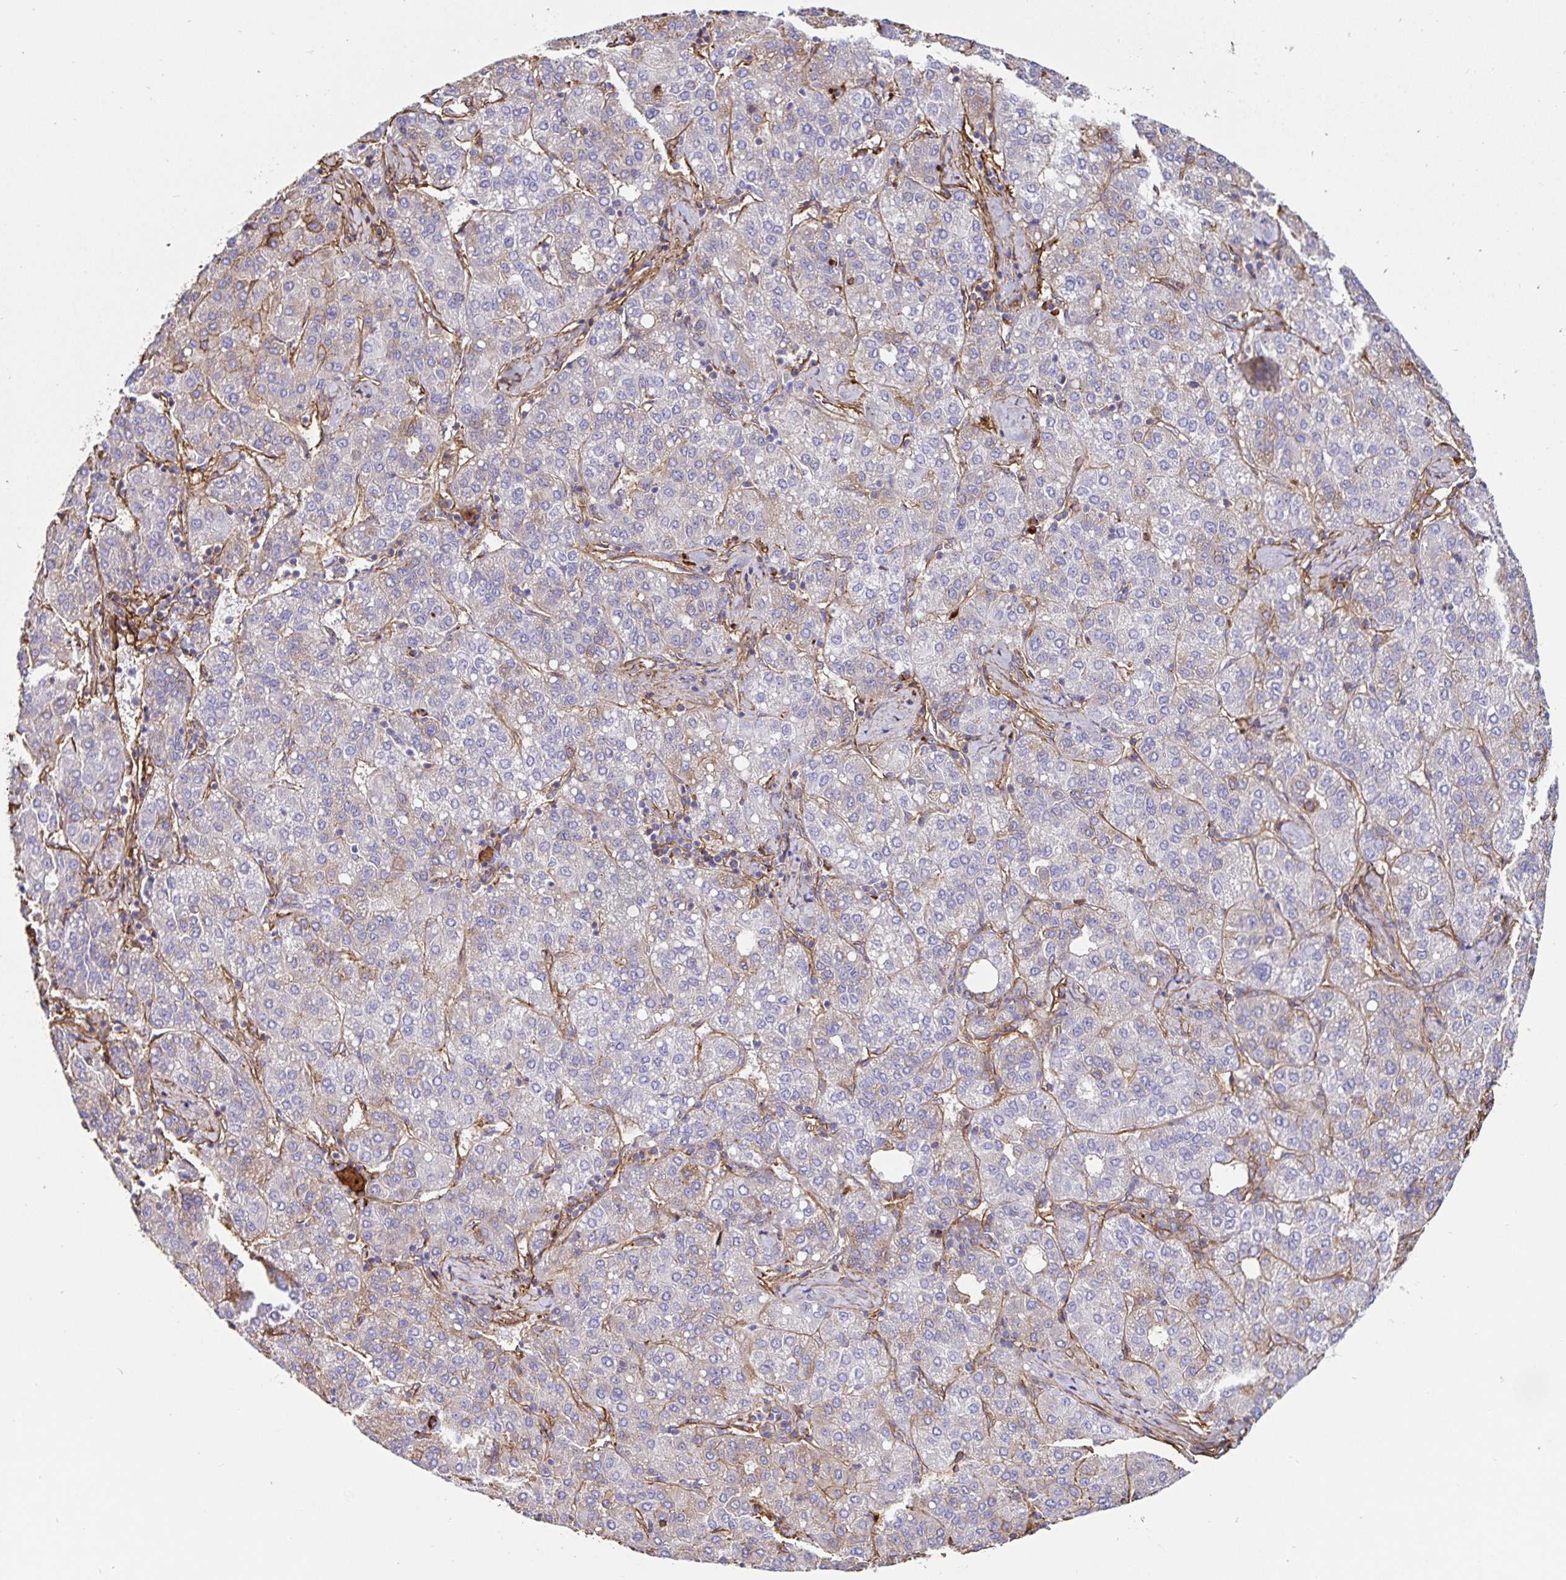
{"staining": {"intensity": "weak", "quantity": "<25%", "location": "cytoplasmic/membranous"}, "tissue": "liver cancer", "cell_type": "Tumor cells", "image_type": "cancer", "snomed": [{"axis": "morphology", "description": "Carcinoma, Hepatocellular, NOS"}, {"axis": "topography", "description": "Liver"}], "caption": "Immunohistochemical staining of liver cancer exhibits no significant positivity in tumor cells.", "gene": "ANXA2", "patient": {"sex": "male", "age": 65}}